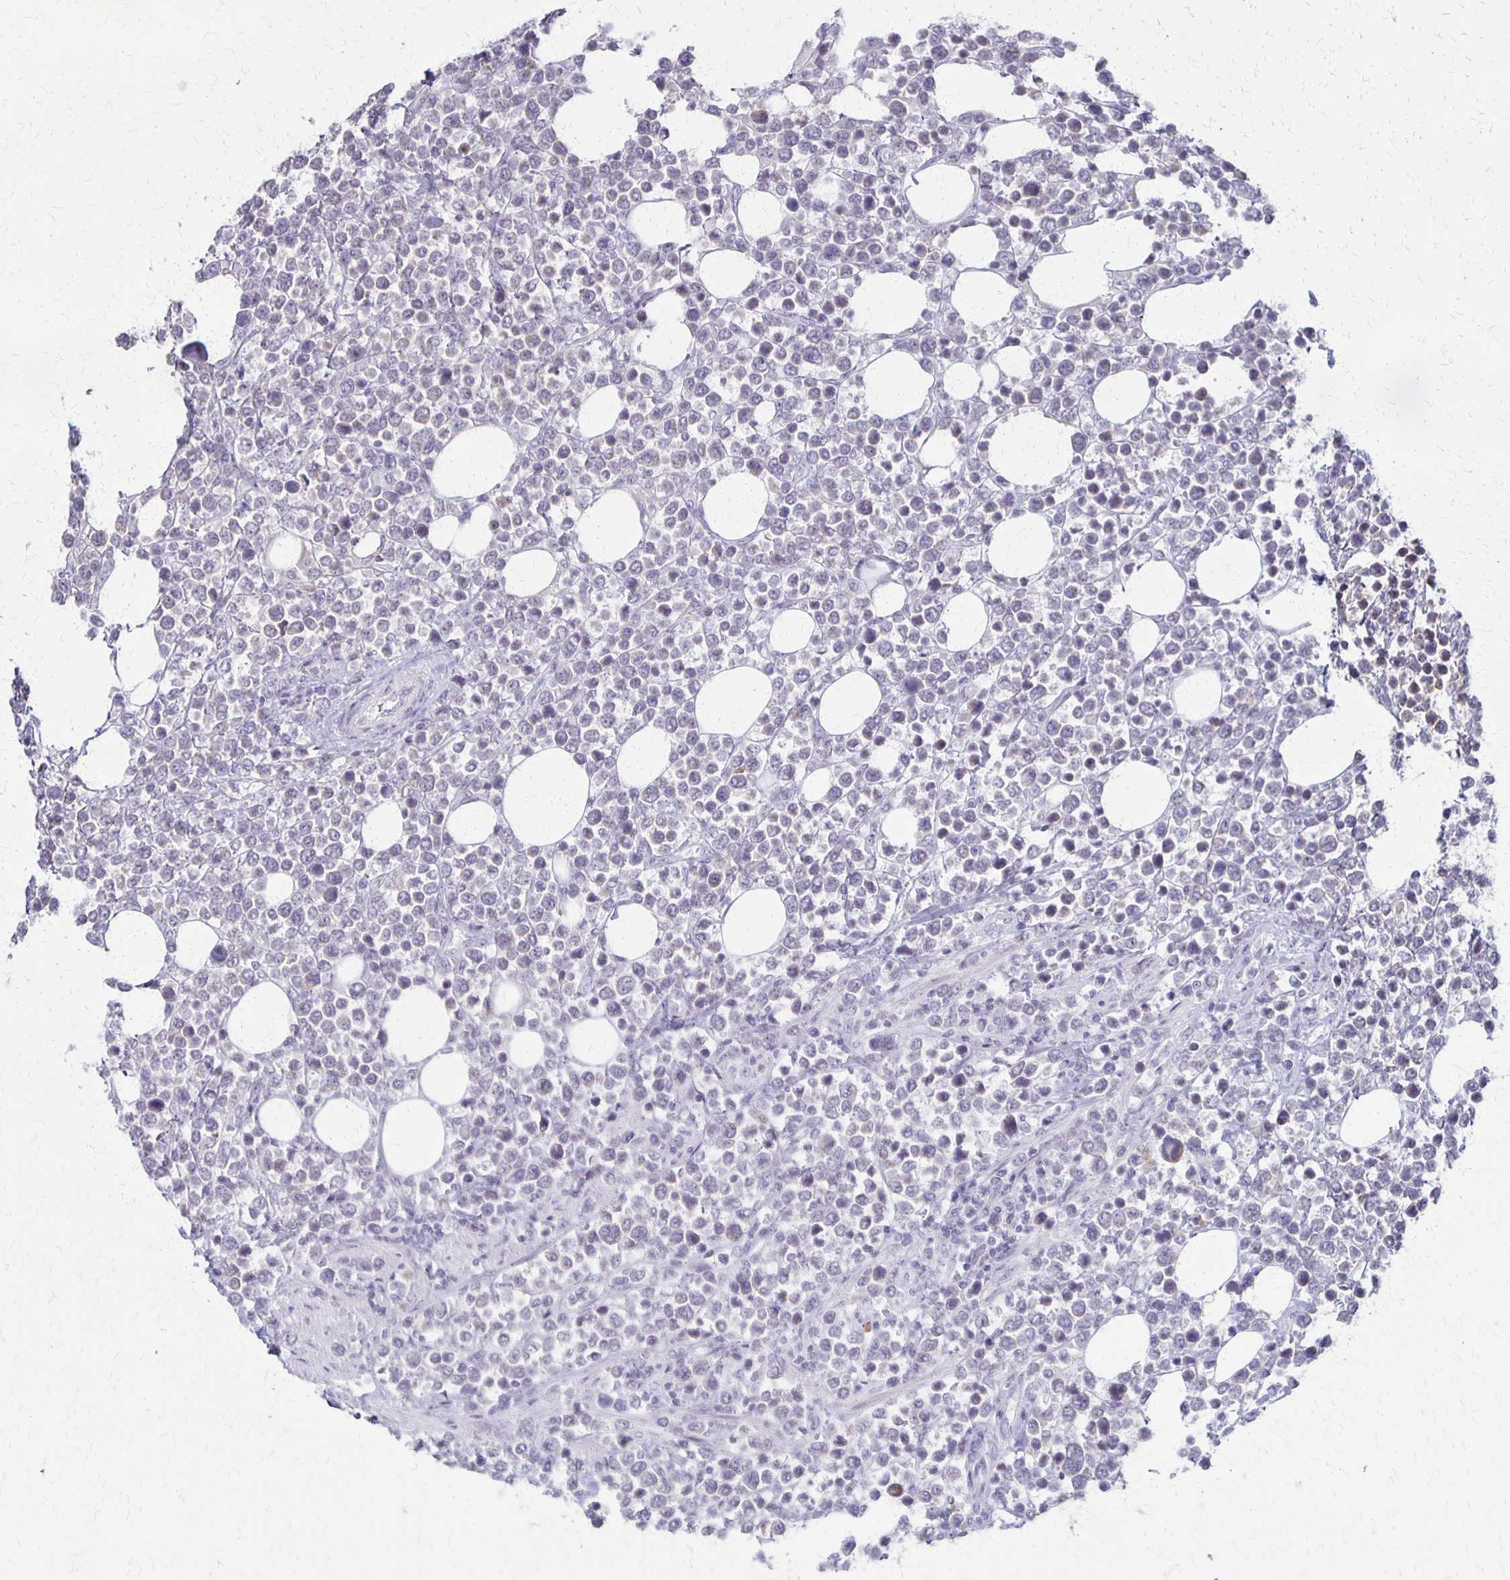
{"staining": {"intensity": "negative", "quantity": "none", "location": "none"}, "tissue": "lymphoma", "cell_type": "Tumor cells", "image_type": "cancer", "snomed": [{"axis": "morphology", "description": "Malignant lymphoma, non-Hodgkin's type, High grade"}, {"axis": "topography", "description": "Soft tissue"}], "caption": "This is an immunohistochemistry (IHC) photomicrograph of human high-grade malignant lymphoma, non-Hodgkin's type. There is no expression in tumor cells.", "gene": "SLC35E2B", "patient": {"sex": "female", "age": 56}}